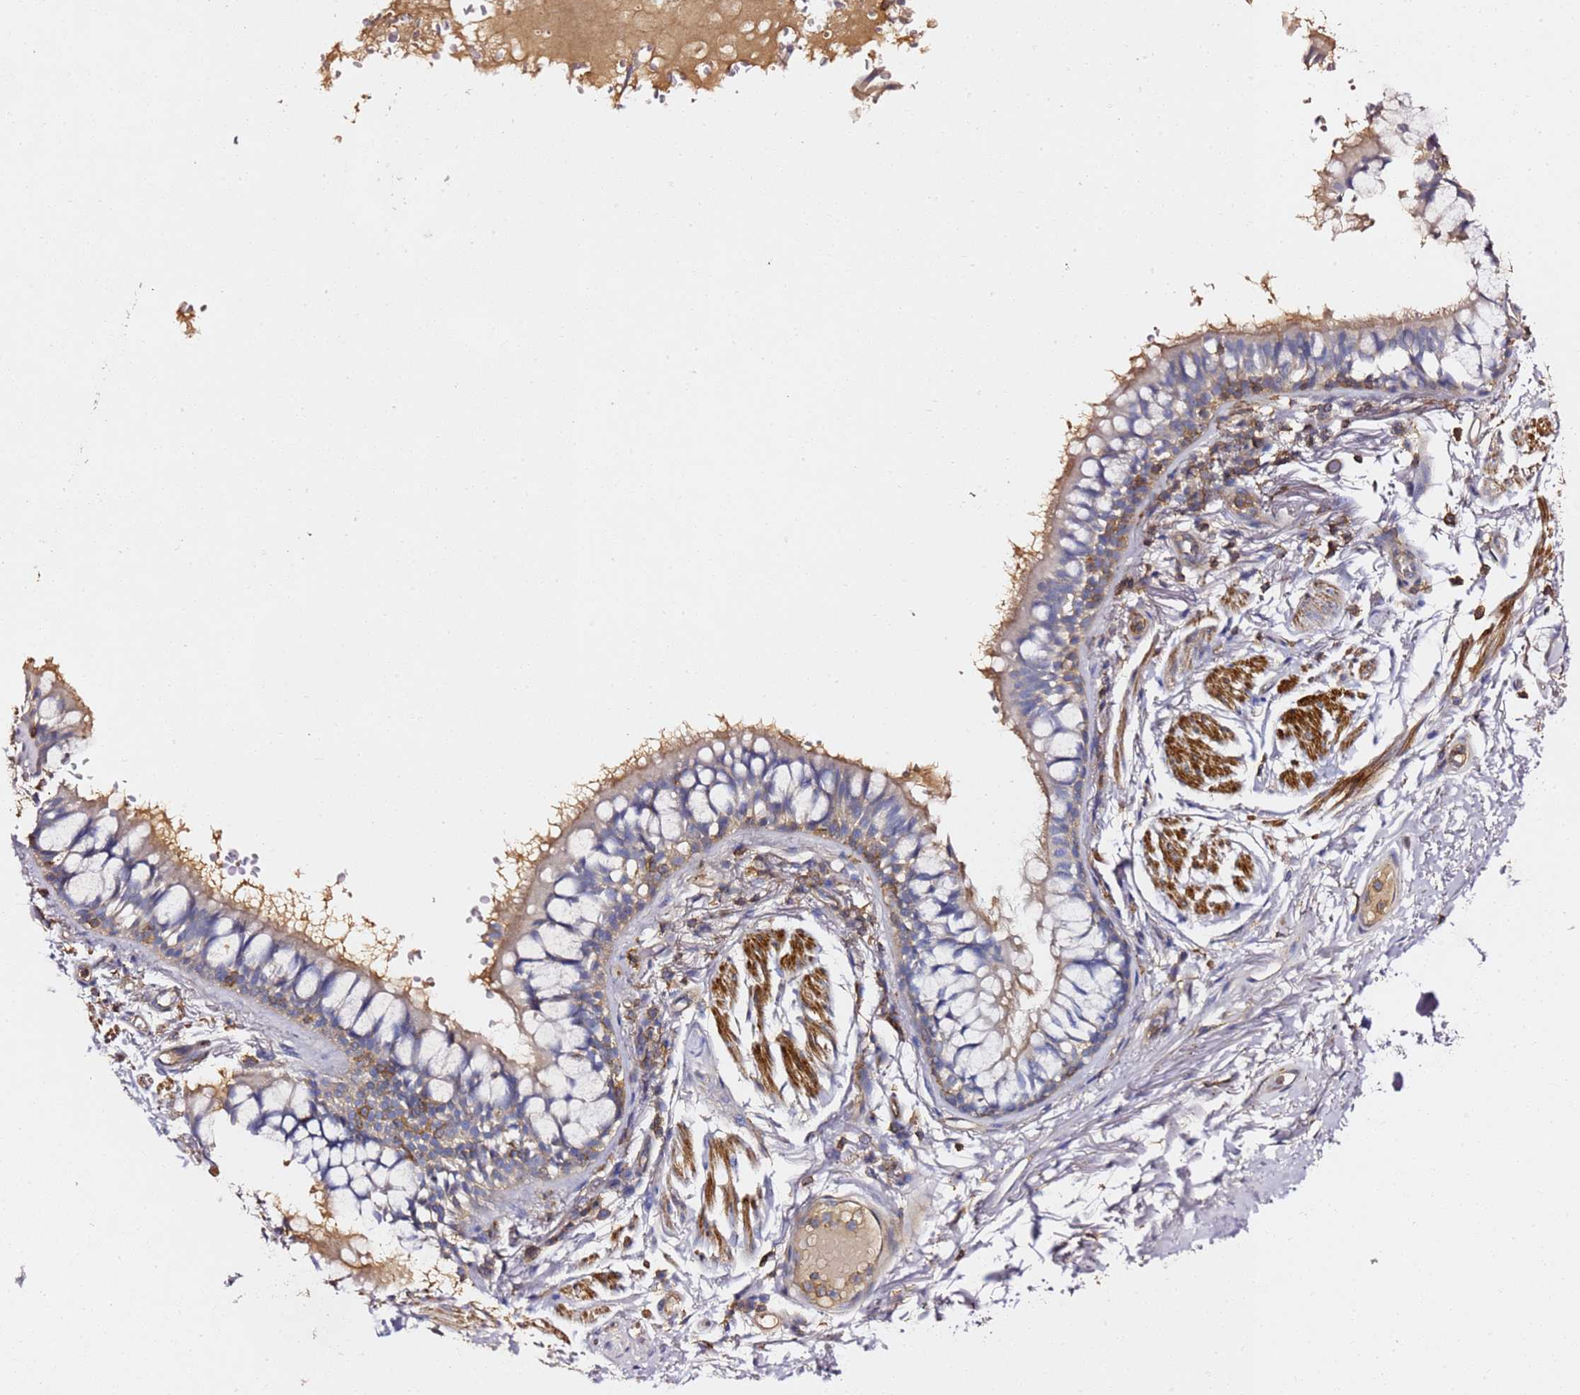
{"staining": {"intensity": "moderate", "quantity": "25%-75%", "location": "cytoplasmic/membranous"}, "tissue": "bronchus", "cell_type": "Respiratory epithelial cells", "image_type": "normal", "snomed": [{"axis": "morphology", "description": "Normal tissue, NOS"}, {"axis": "topography", "description": "Bronchus"}], "caption": "DAB immunohistochemical staining of benign human bronchus reveals moderate cytoplasmic/membranous protein positivity in approximately 25%-75% of respiratory epithelial cells.", "gene": "ZFP36L2", "patient": {"sex": "male", "age": 70}}